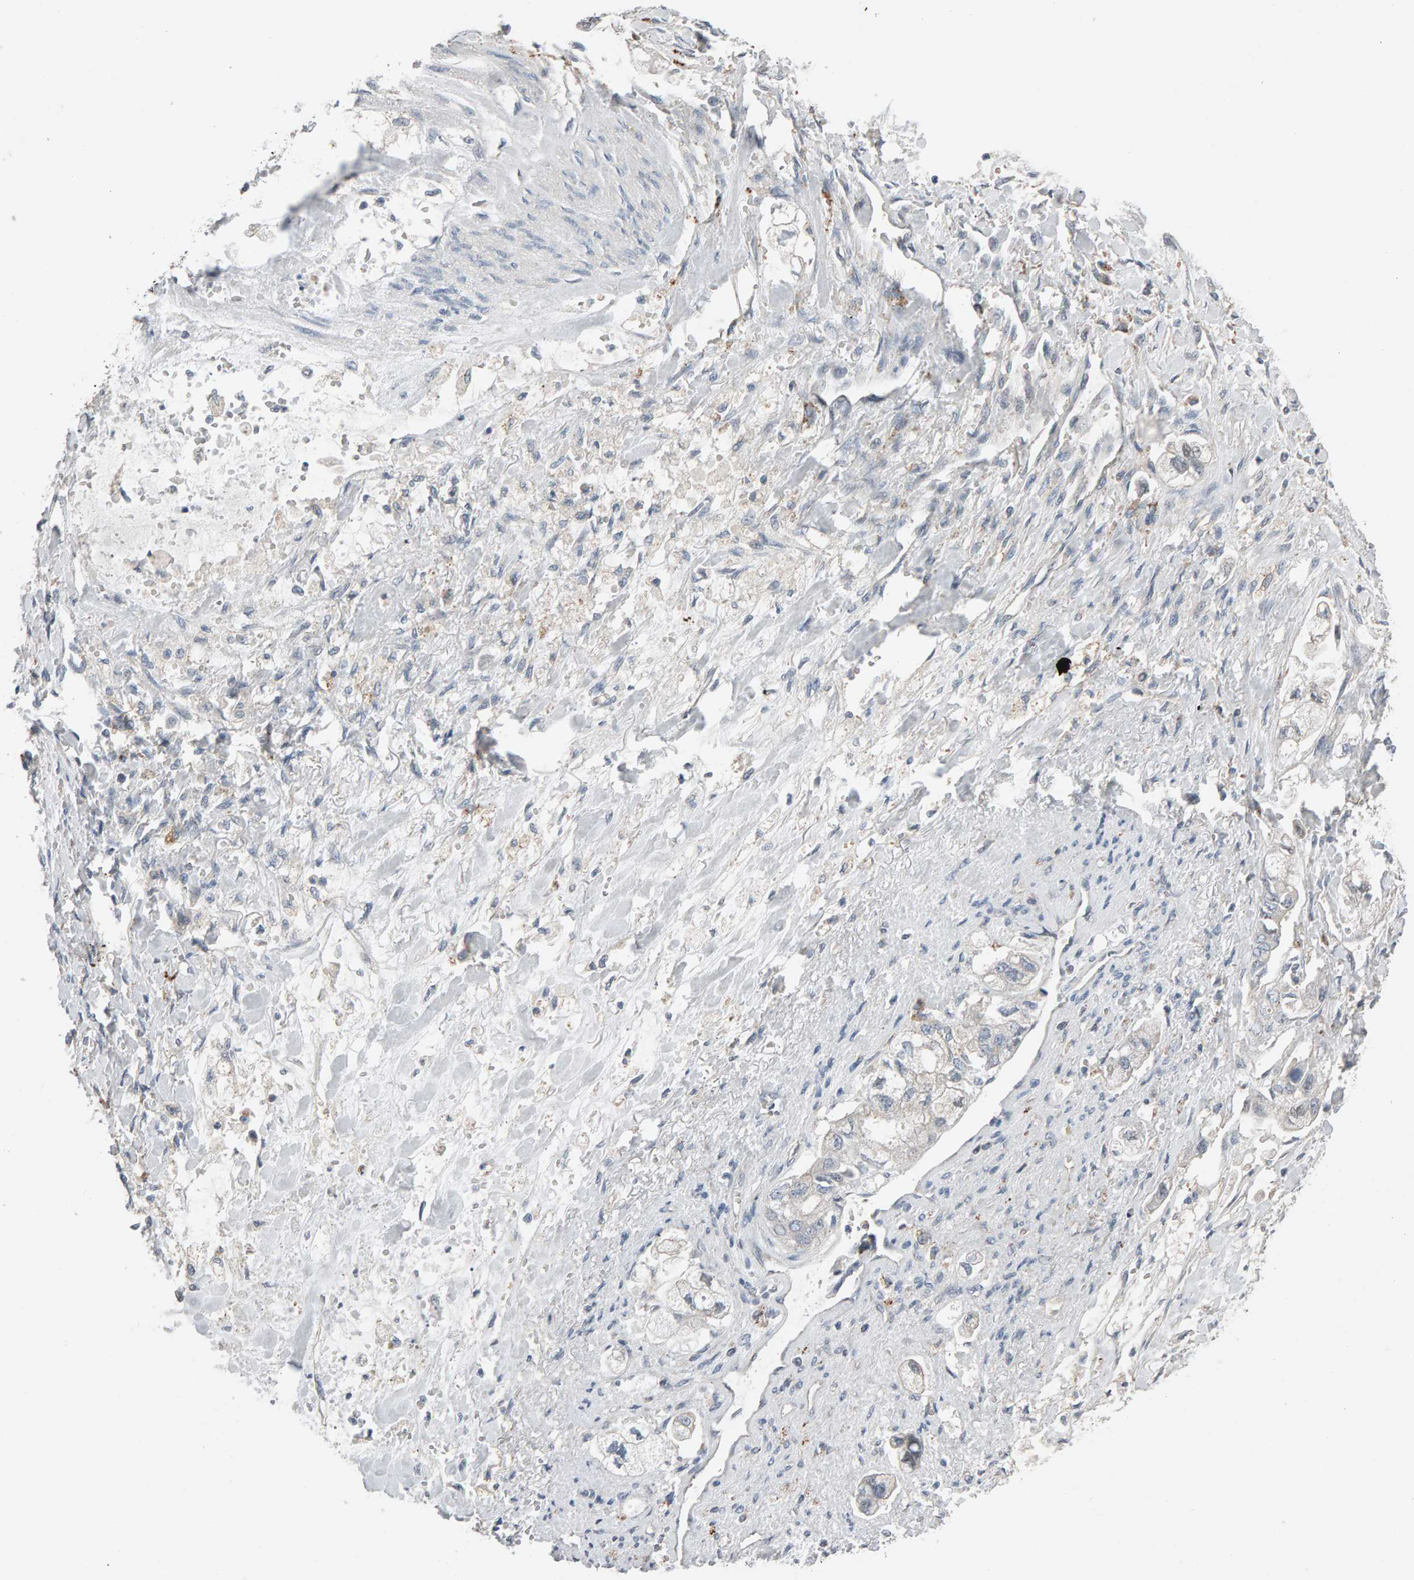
{"staining": {"intensity": "negative", "quantity": "none", "location": "none"}, "tissue": "stomach cancer", "cell_type": "Tumor cells", "image_type": "cancer", "snomed": [{"axis": "morphology", "description": "Normal tissue, NOS"}, {"axis": "morphology", "description": "Adenocarcinoma, NOS"}, {"axis": "topography", "description": "Stomach"}], "caption": "Human stomach cancer stained for a protein using immunohistochemistry (IHC) demonstrates no positivity in tumor cells.", "gene": "IPPK", "patient": {"sex": "male", "age": 62}}